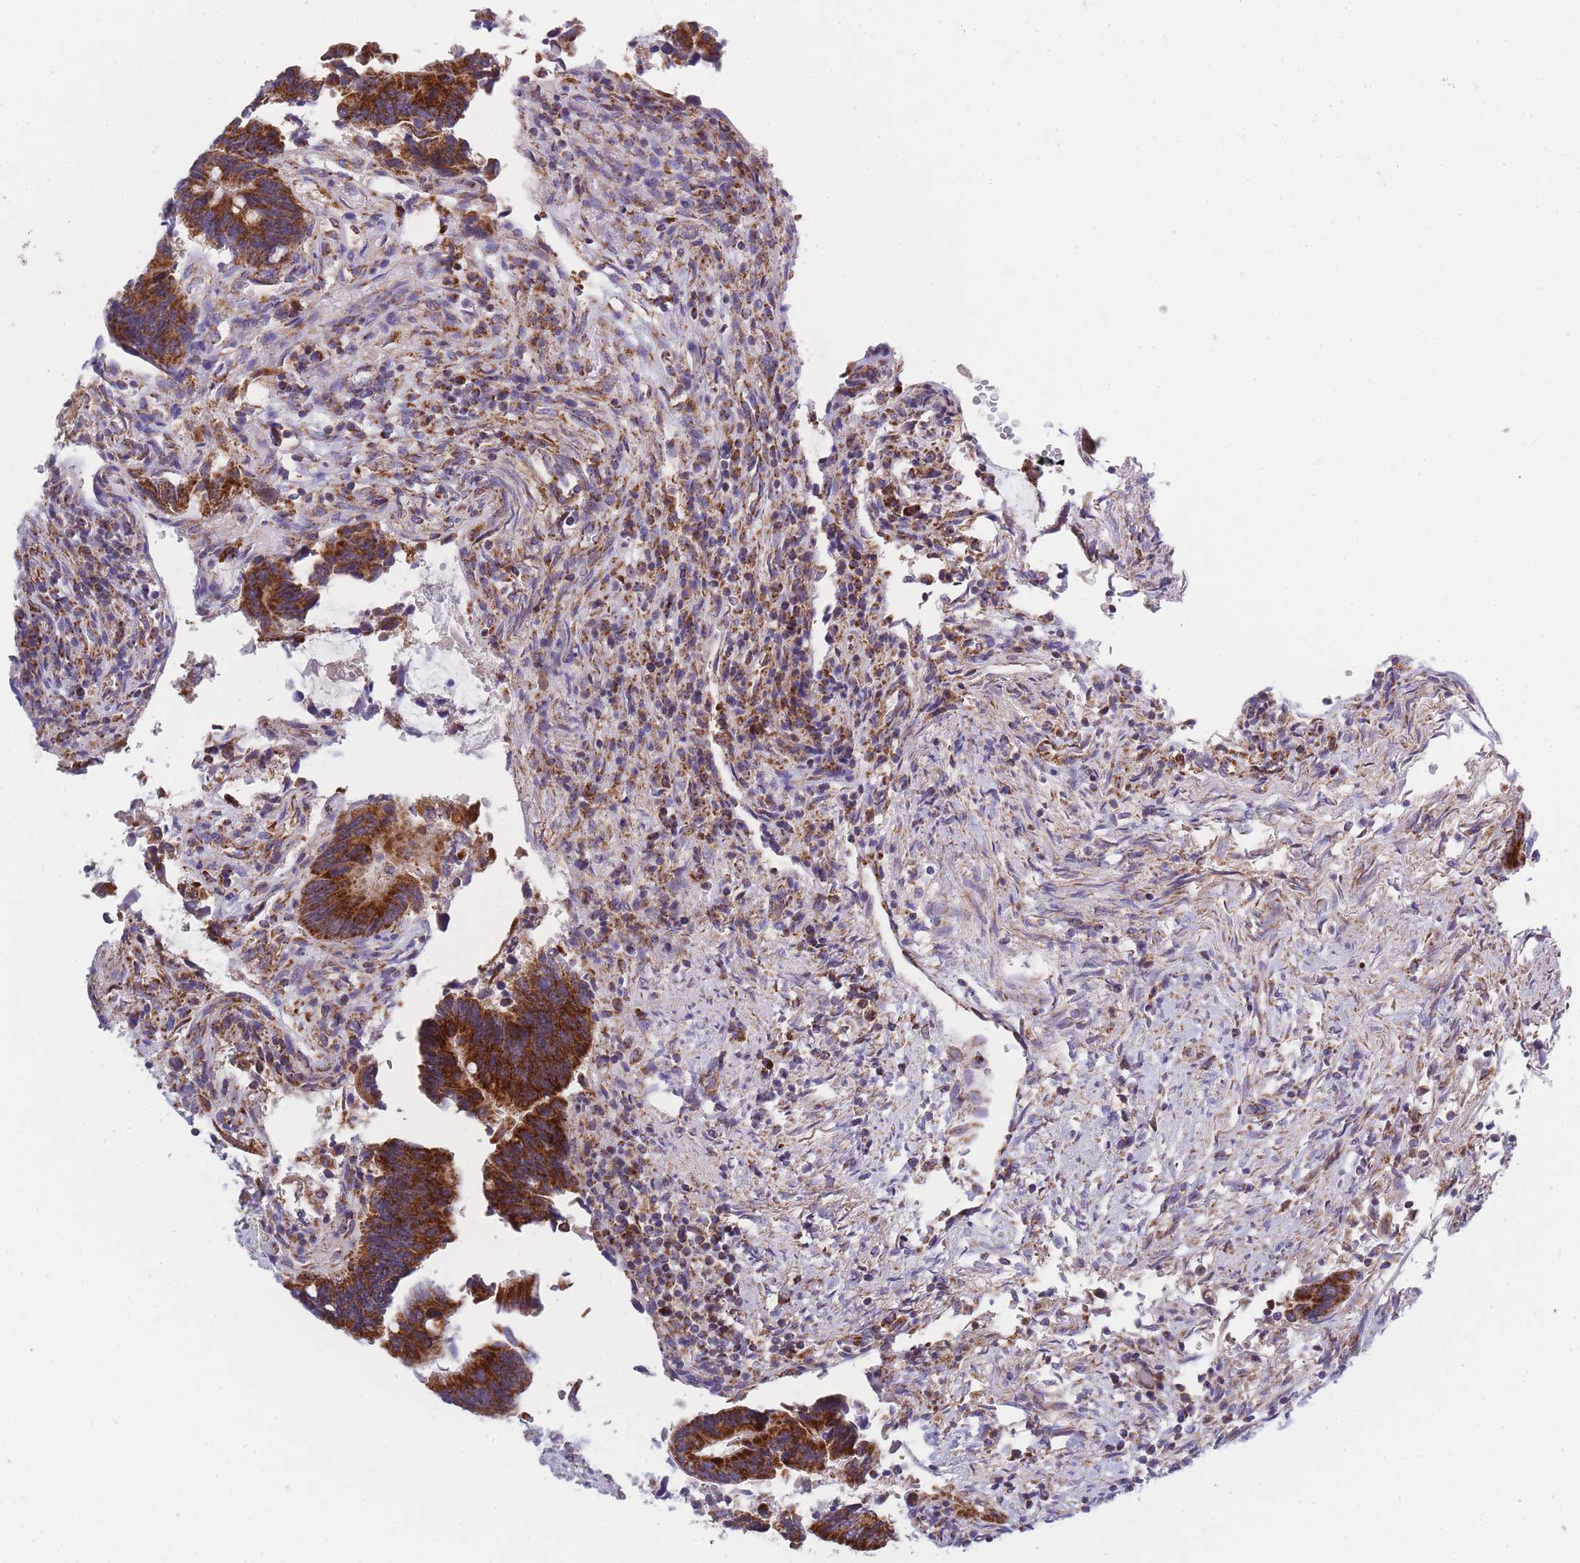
{"staining": {"intensity": "strong", "quantity": ">75%", "location": "cytoplasmic/membranous"}, "tissue": "colorectal cancer", "cell_type": "Tumor cells", "image_type": "cancer", "snomed": [{"axis": "morphology", "description": "Adenocarcinoma, NOS"}, {"axis": "topography", "description": "Colon"}], "caption": "Tumor cells exhibit high levels of strong cytoplasmic/membranous positivity in approximately >75% of cells in human colorectal cancer (adenocarcinoma).", "gene": "MRPS11", "patient": {"sex": "male", "age": 87}}